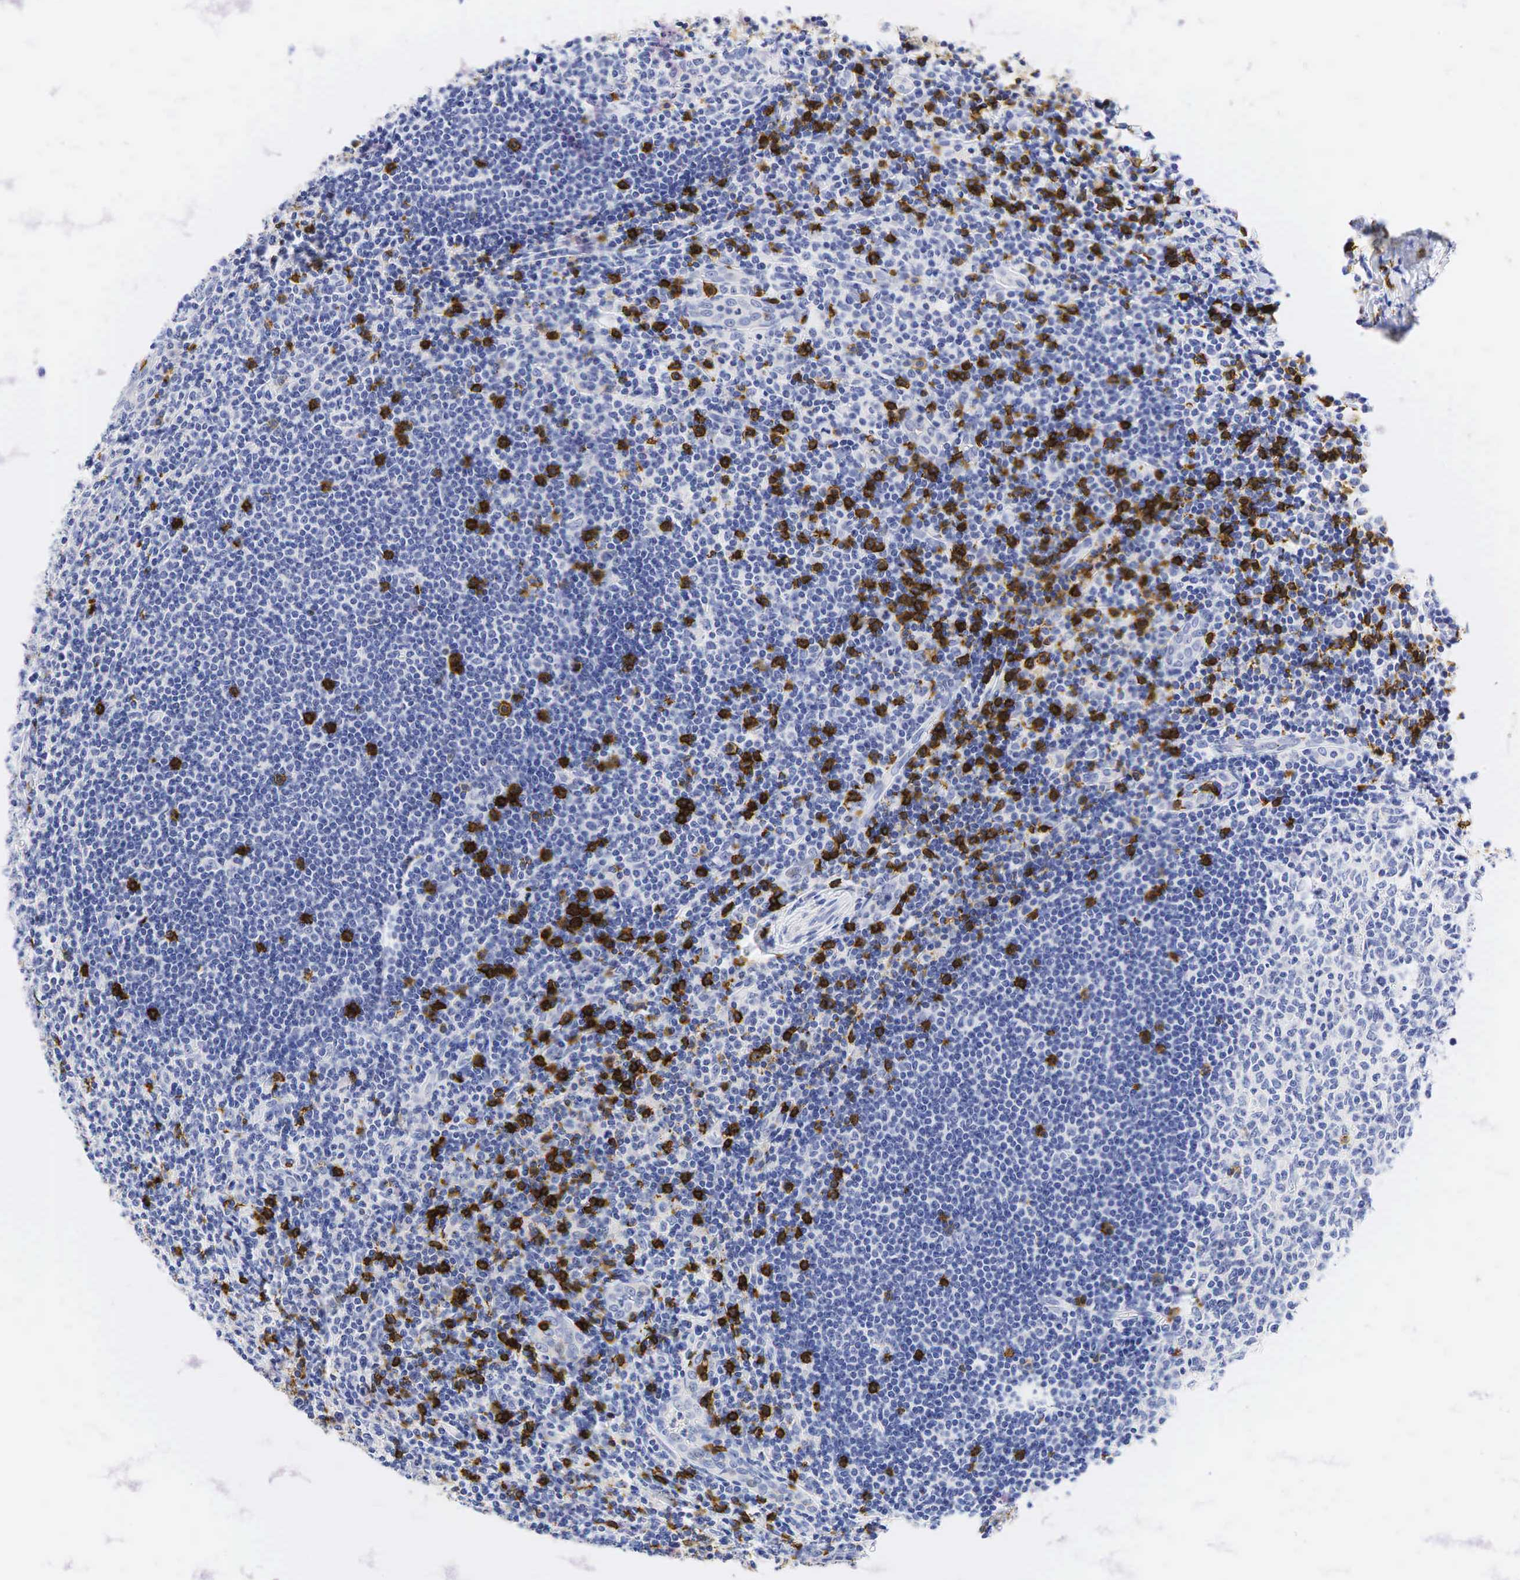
{"staining": {"intensity": "strong", "quantity": "<25%", "location": "cytoplasmic/membranous,nuclear"}, "tissue": "tonsil", "cell_type": "Germinal center cells", "image_type": "normal", "snomed": [{"axis": "morphology", "description": "Normal tissue, NOS"}, {"axis": "topography", "description": "Tonsil"}], "caption": "Protein expression by immunohistochemistry (IHC) demonstrates strong cytoplasmic/membranous,nuclear positivity in about <25% of germinal center cells in benign tonsil. (DAB (3,3'-diaminobenzidine) IHC with brightfield microscopy, high magnification).", "gene": "CD8A", "patient": {"sex": "female", "age": 41}}